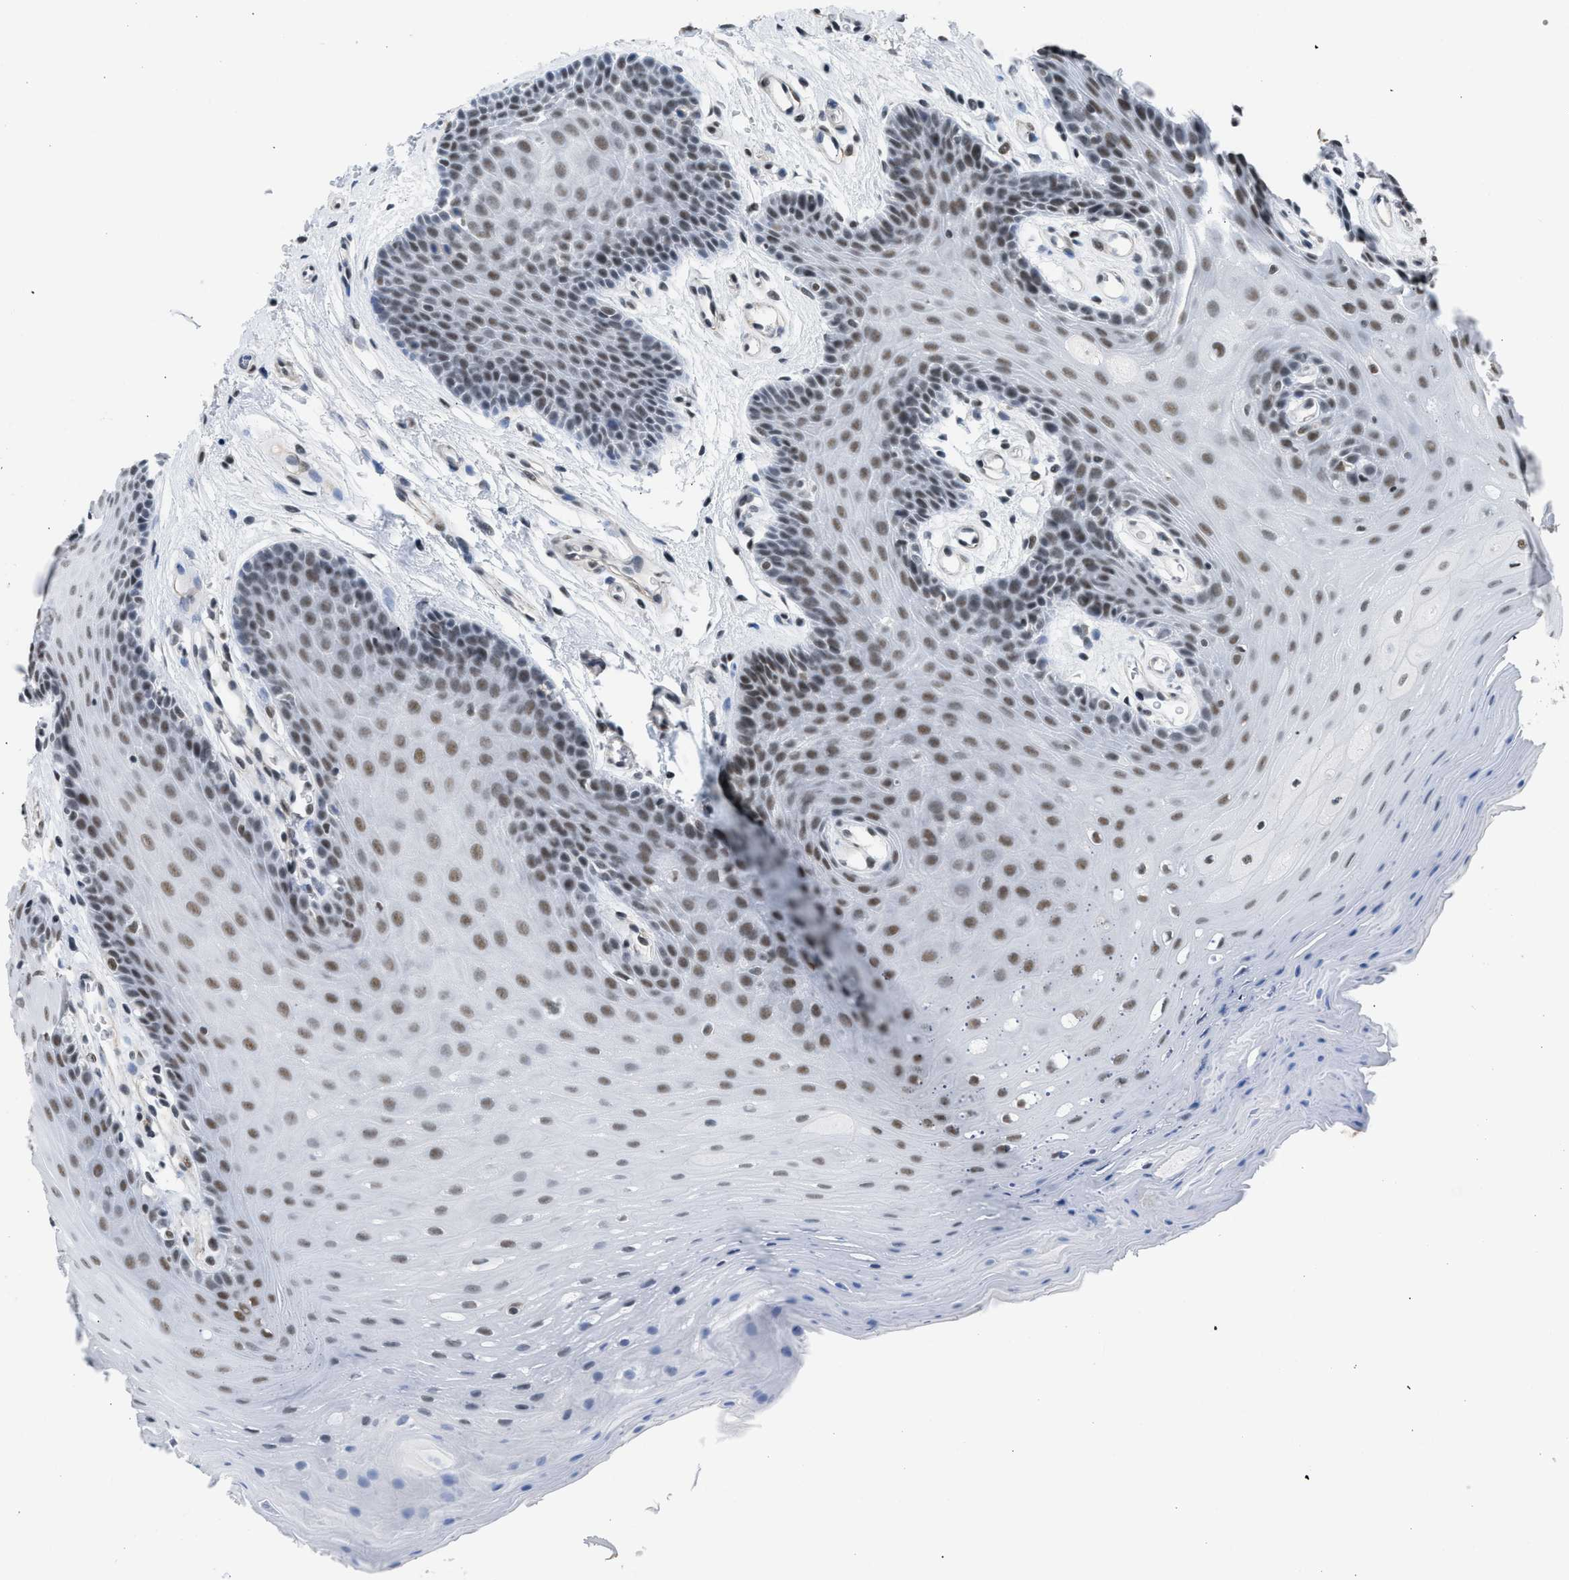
{"staining": {"intensity": "strong", "quantity": ">75%", "location": "nuclear"}, "tissue": "oral mucosa", "cell_type": "Squamous epithelial cells", "image_type": "normal", "snomed": [{"axis": "morphology", "description": "Normal tissue, NOS"}, {"axis": "morphology", "description": "Squamous cell carcinoma, NOS"}, {"axis": "topography", "description": "Oral tissue"}, {"axis": "topography", "description": "Head-Neck"}], "caption": "High-power microscopy captured an immunohistochemistry (IHC) micrograph of normal oral mucosa, revealing strong nuclear staining in about >75% of squamous epithelial cells.", "gene": "SCAF4", "patient": {"sex": "male", "age": 71}}